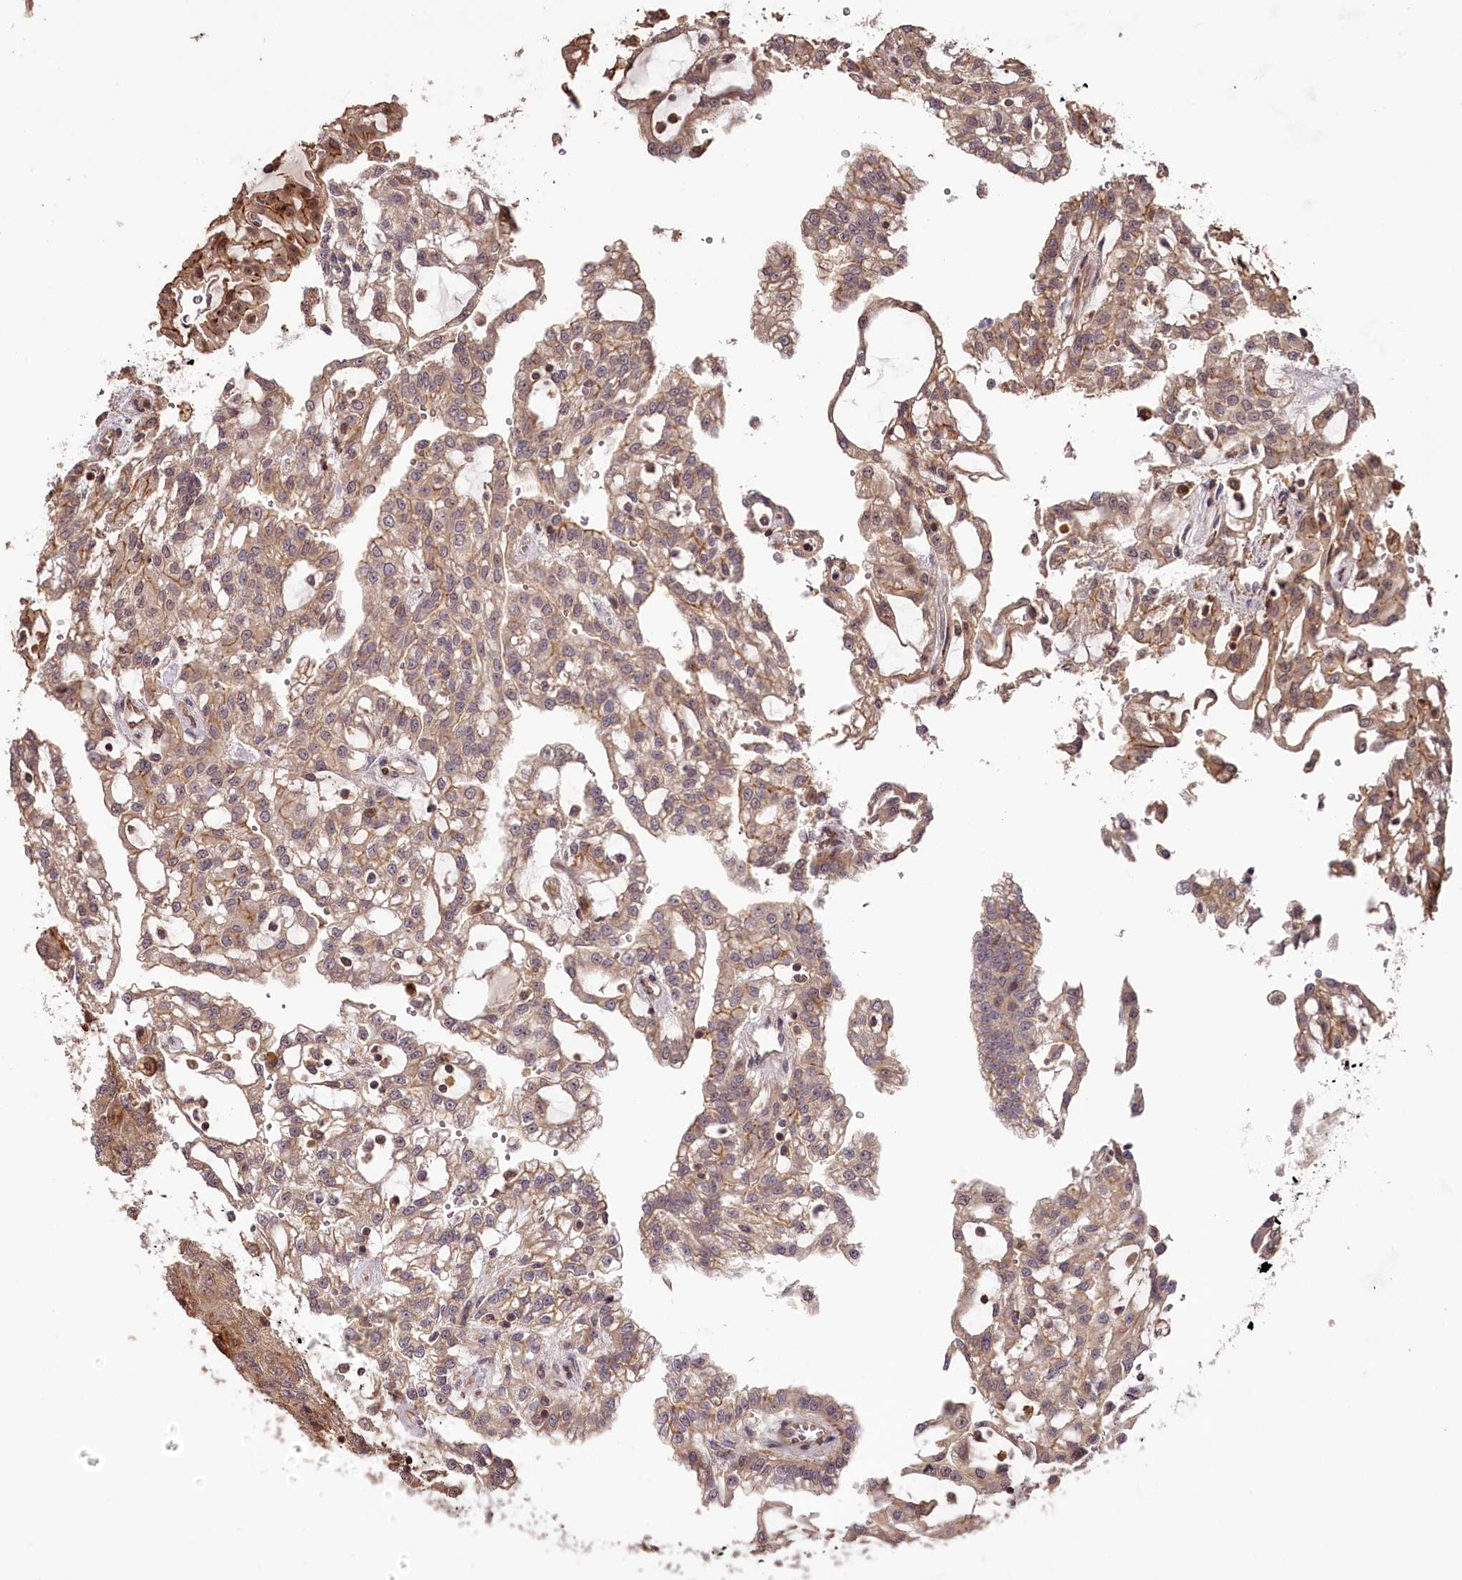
{"staining": {"intensity": "moderate", "quantity": "25%-75%", "location": "cytoplasmic/membranous"}, "tissue": "renal cancer", "cell_type": "Tumor cells", "image_type": "cancer", "snomed": [{"axis": "morphology", "description": "Adenocarcinoma, NOS"}, {"axis": "topography", "description": "Kidney"}], "caption": "This histopathology image reveals immunohistochemistry staining of human renal cancer (adenocarcinoma), with medium moderate cytoplasmic/membranous staining in about 25%-75% of tumor cells.", "gene": "KIF14", "patient": {"sex": "male", "age": 63}}